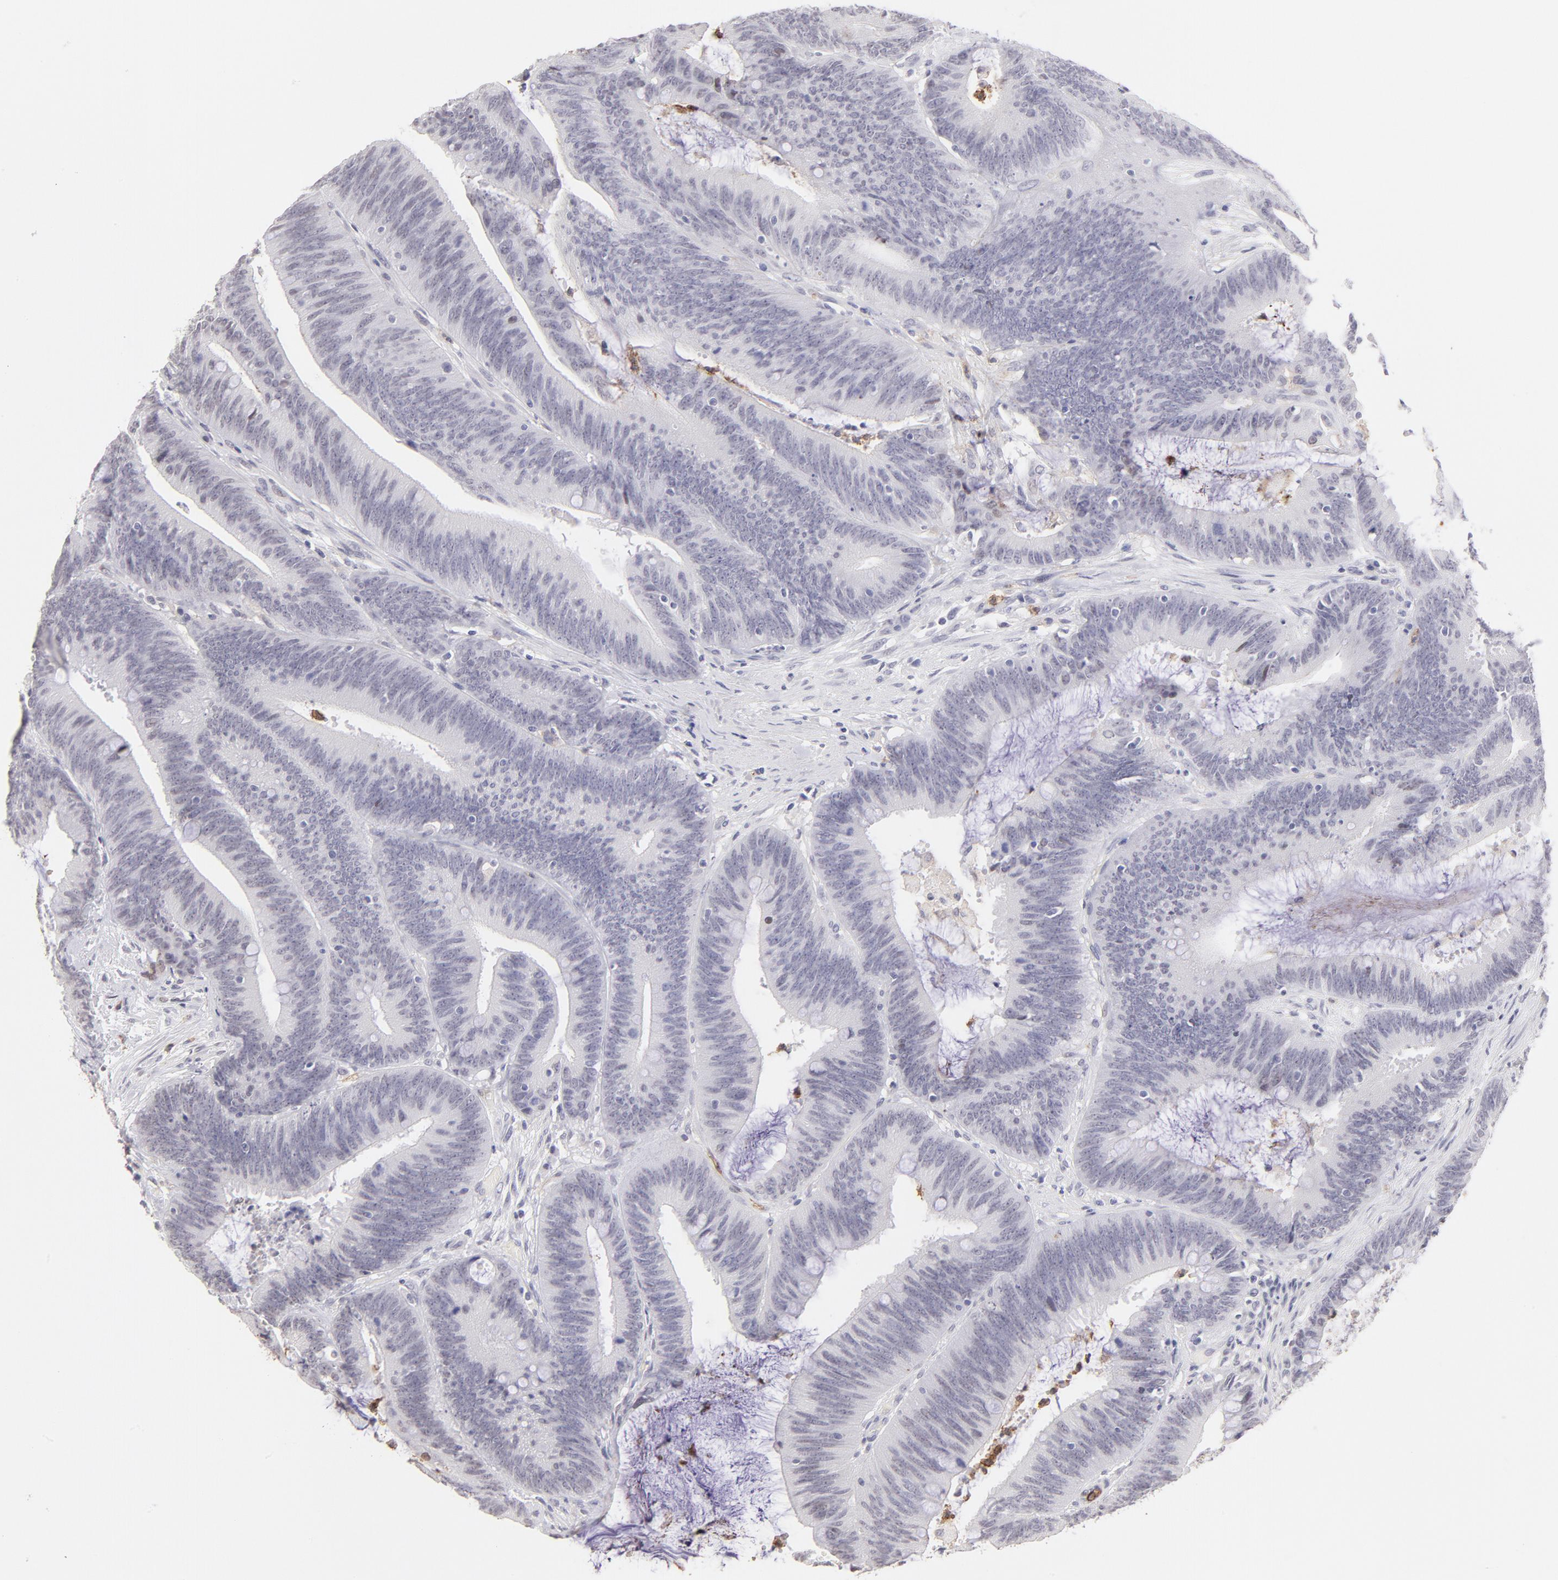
{"staining": {"intensity": "negative", "quantity": "none", "location": "none"}, "tissue": "colorectal cancer", "cell_type": "Tumor cells", "image_type": "cancer", "snomed": [{"axis": "morphology", "description": "Adenocarcinoma, NOS"}, {"axis": "topography", "description": "Rectum"}], "caption": "The micrograph shows no staining of tumor cells in colorectal cancer.", "gene": "LTB4R", "patient": {"sex": "female", "age": 66}}